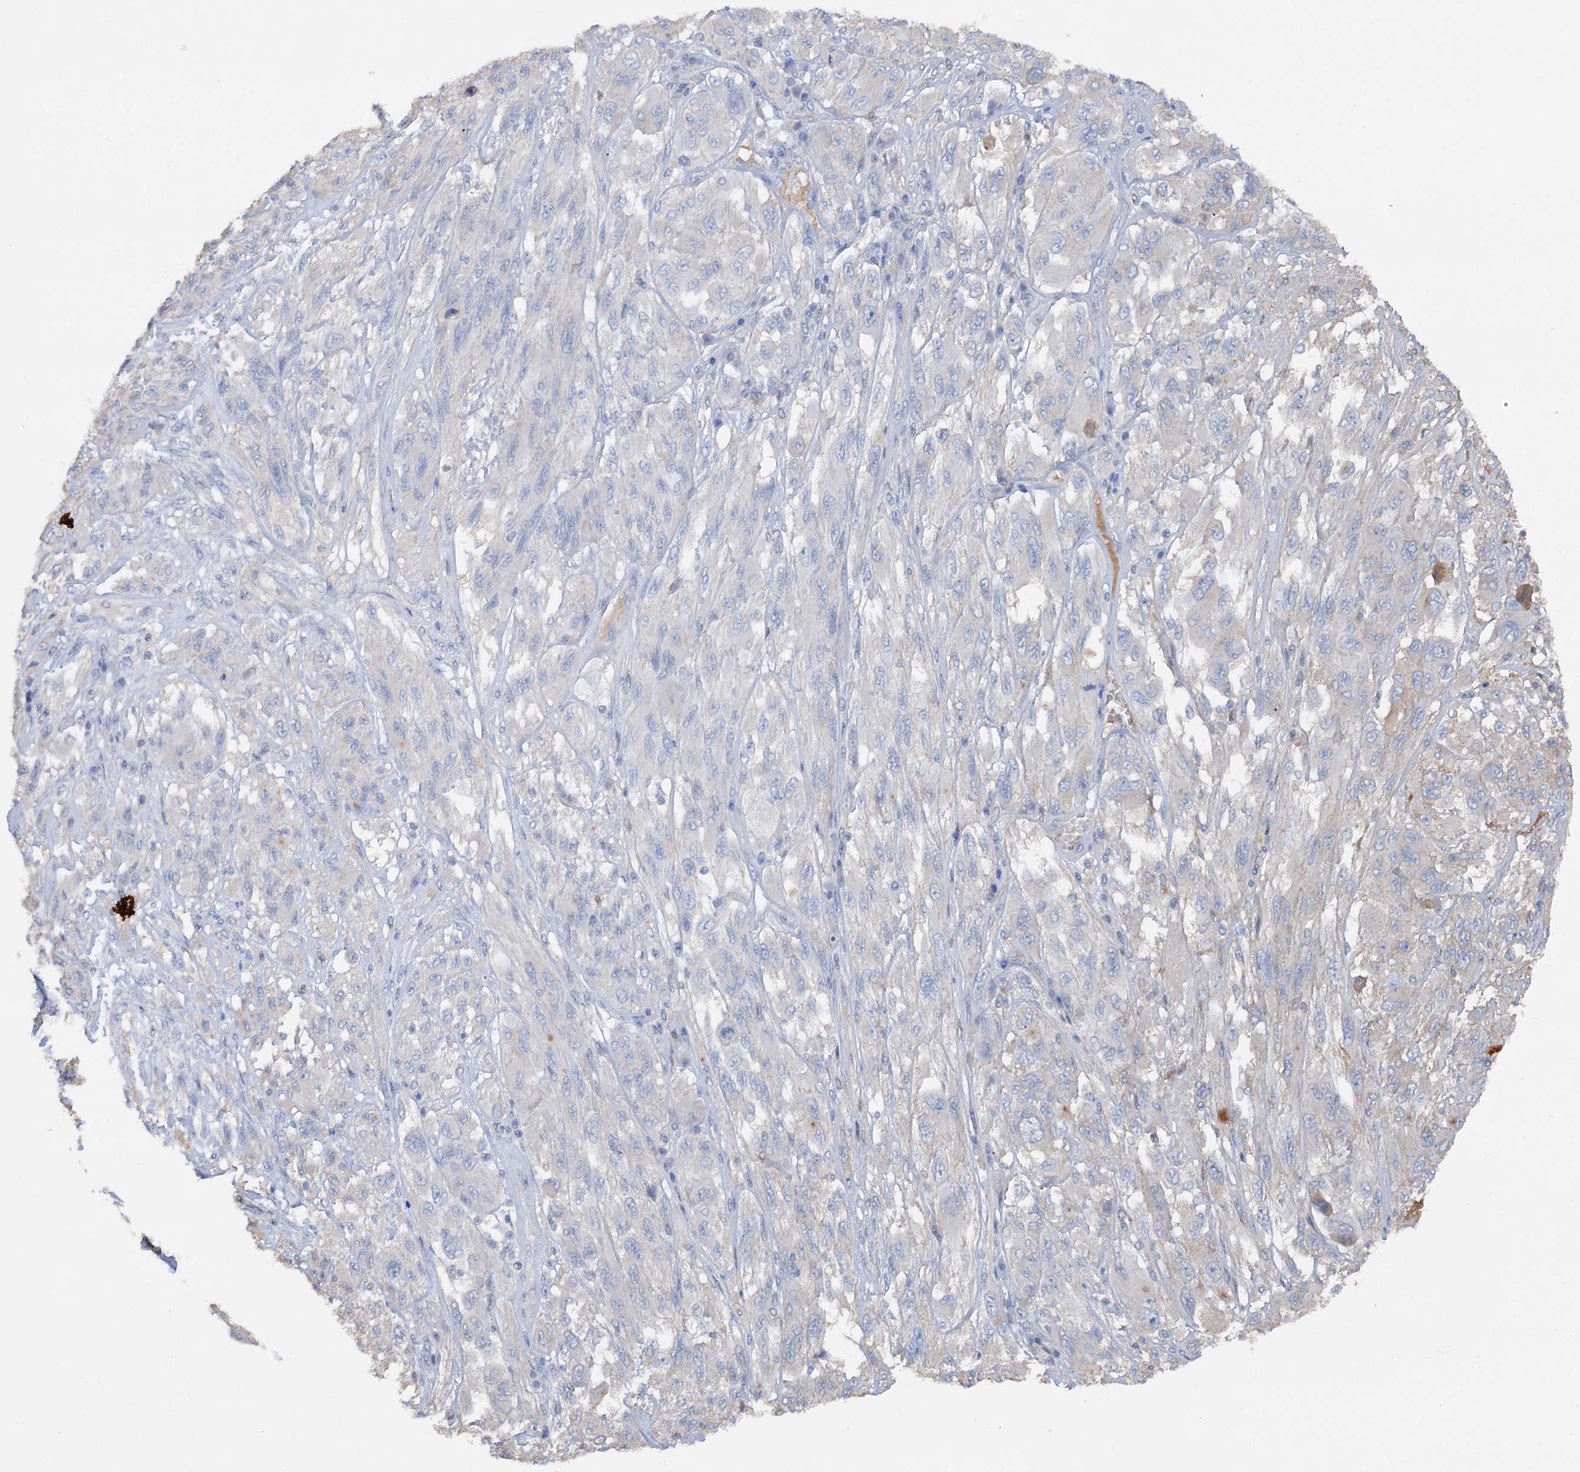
{"staining": {"intensity": "negative", "quantity": "none", "location": "none"}, "tissue": "melanoma", "cell_type": "Tumor cells", "image_type": "cancer", "snomed": [{"axis": "morphology", "description": "Malignant melanoma, NOS"}, {"axis": "topography", "description": "Skin"}], "caption": "Tumor cells are negative for brown protein staining in malignant melanoma.", "gene": "ARL13A", "patient": {"sex": "female", "age": 91}}